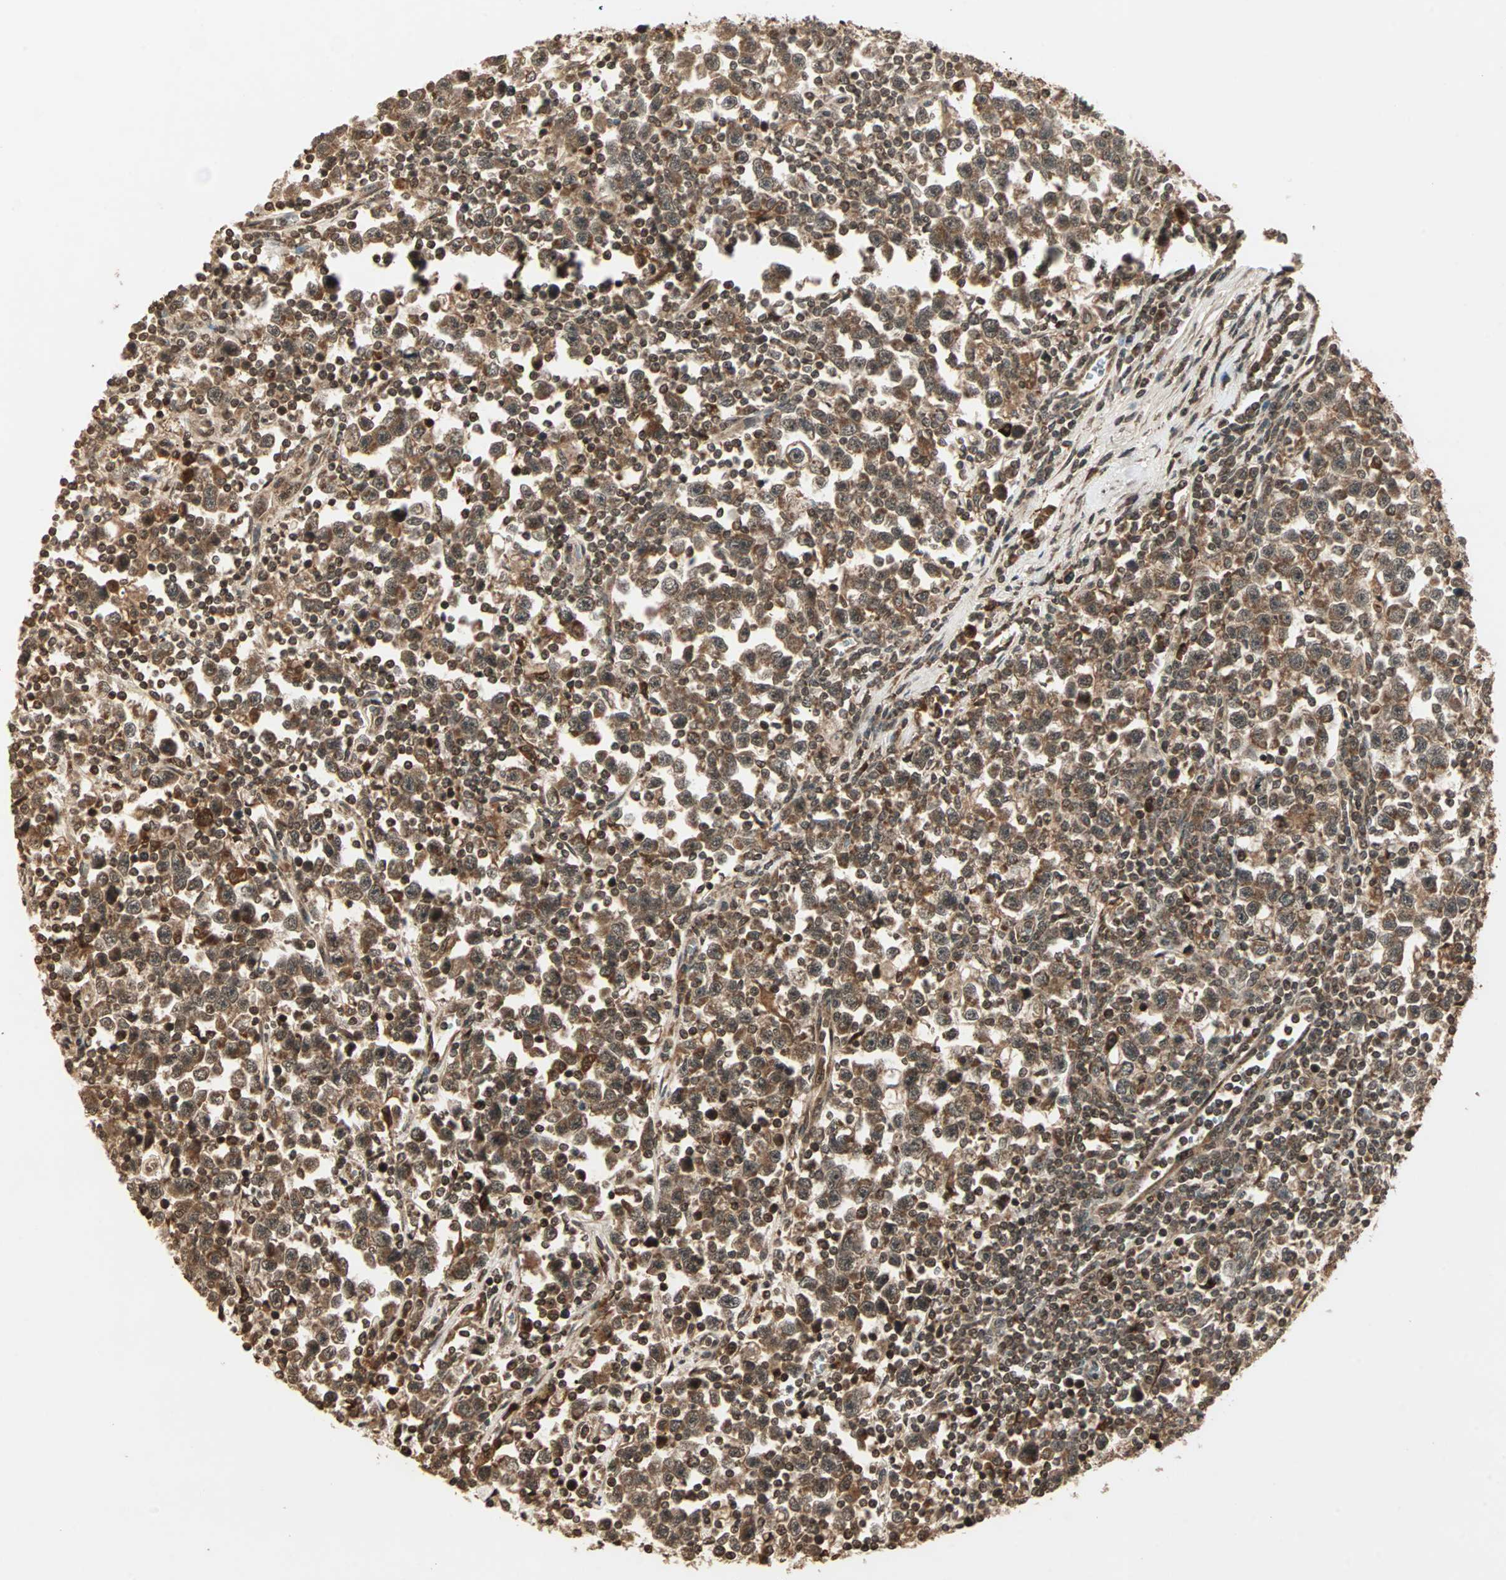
{"staining": {"intensity": "strong", "quantity": ">75%", "location": "cytoplasmic/membranous"}, "tissue": "testis cancer", "cell_type": "Tumor cells", "image_type": "cancer", "snomed": [{"axis": "morphology", "description": "Seminoma, NOS"}, {"axis": "topography", "description": "Testis"}], "caption": "Seminoma (testis) stained for a protein (brown) demonstrates strong cytoplasmic/membranous positive positivity in approximately >75% of tumor cells.", "gene": "RFFL", "patient": {"sex": "male", "age": 43}}